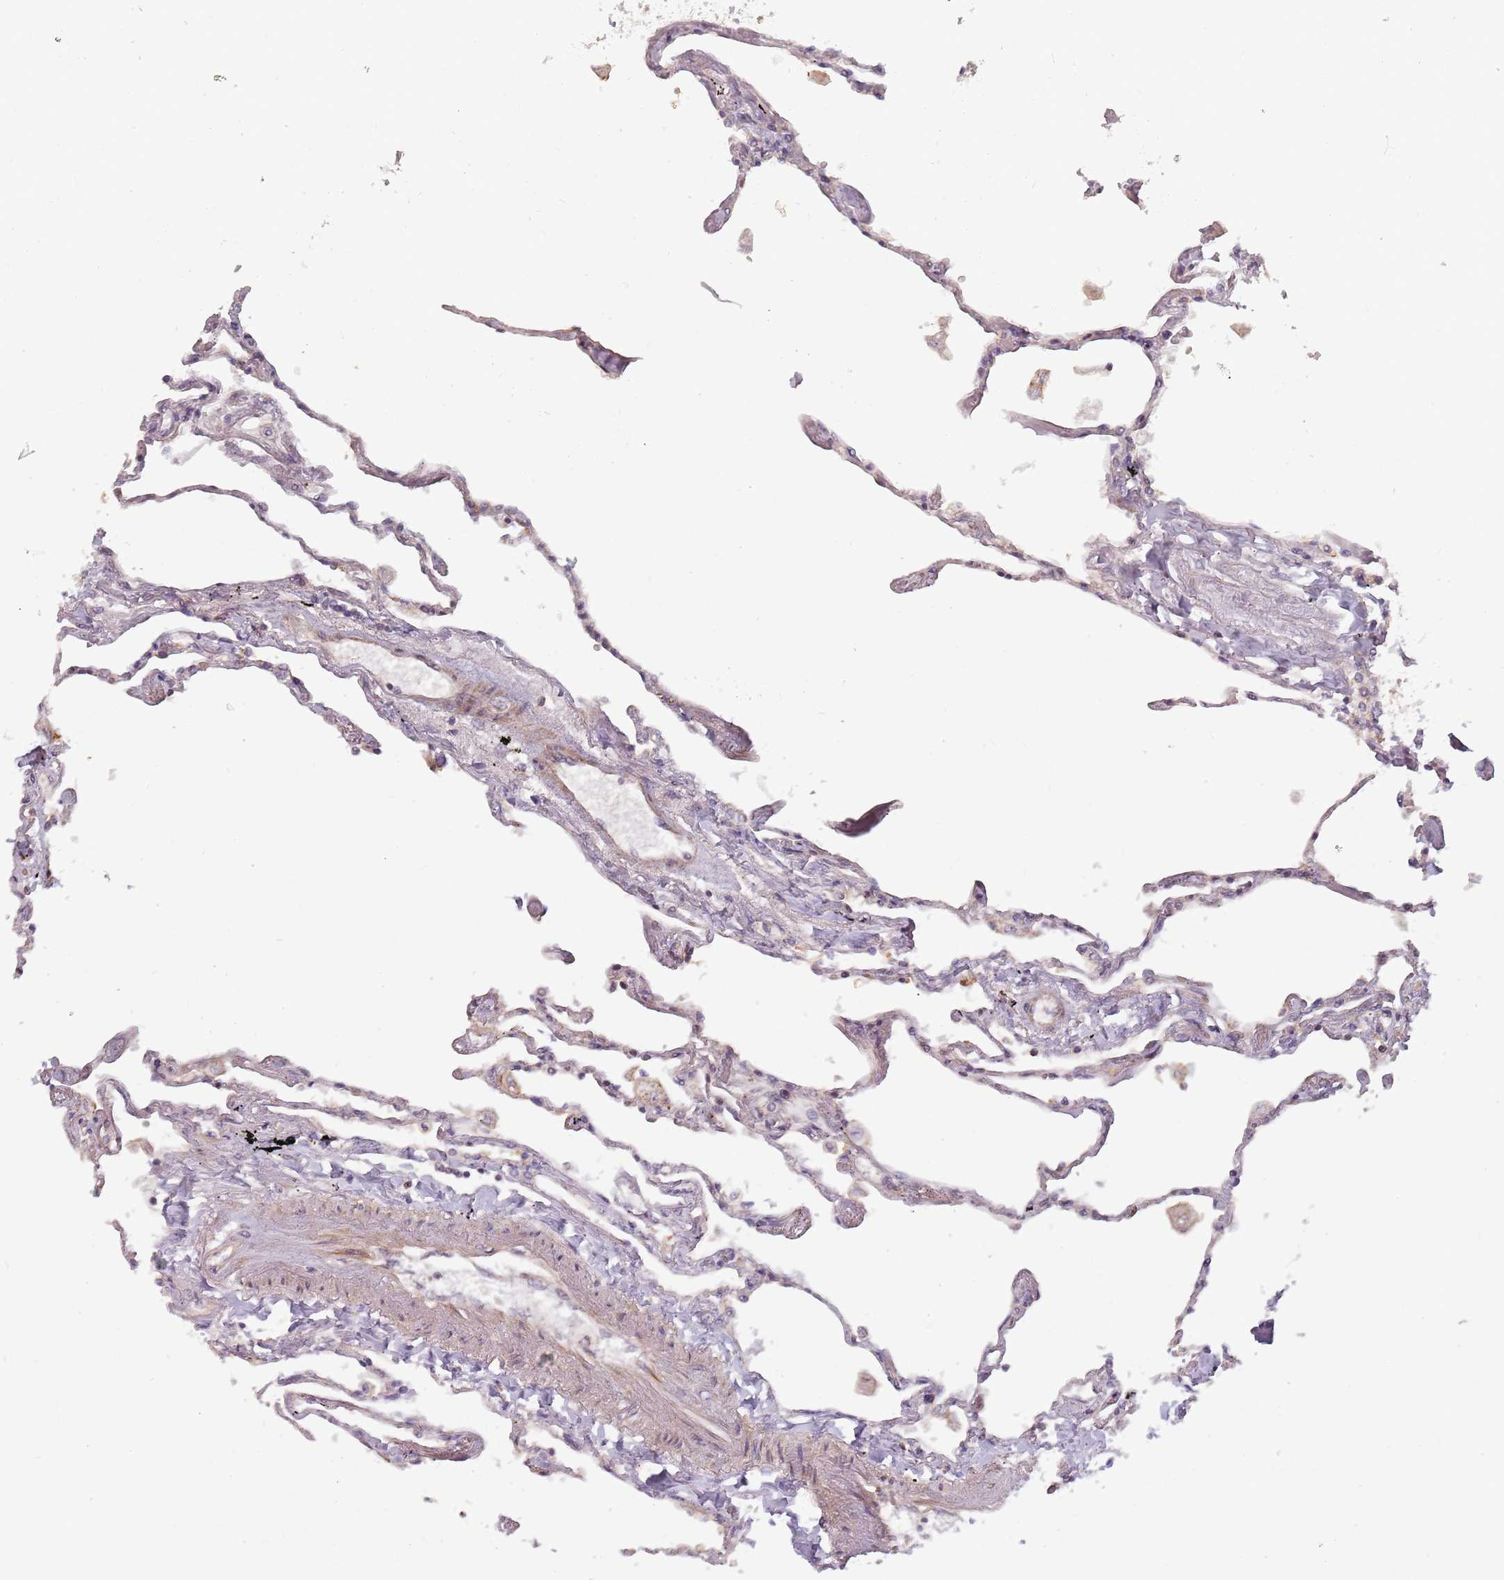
{"staining": {"intensity": "negative", "quantity": "none", "location": "none"}, "tissue": "lung", "cell_type": "Alveolar cells", "image_type": "normal", "snomed": [{"axis": "morphology", "description": "Normal tissue, NOS"}, {"axis": "topography", "description": "Lung"}], "caption": "Immunohistochemistry histopathology image of unremarkable lung: lung stained with DAB demonstrates no significant protein positivity in alveolar cells.", "gene": "PPP1R14C", "patient": {"sex": "female", "age": 67}}